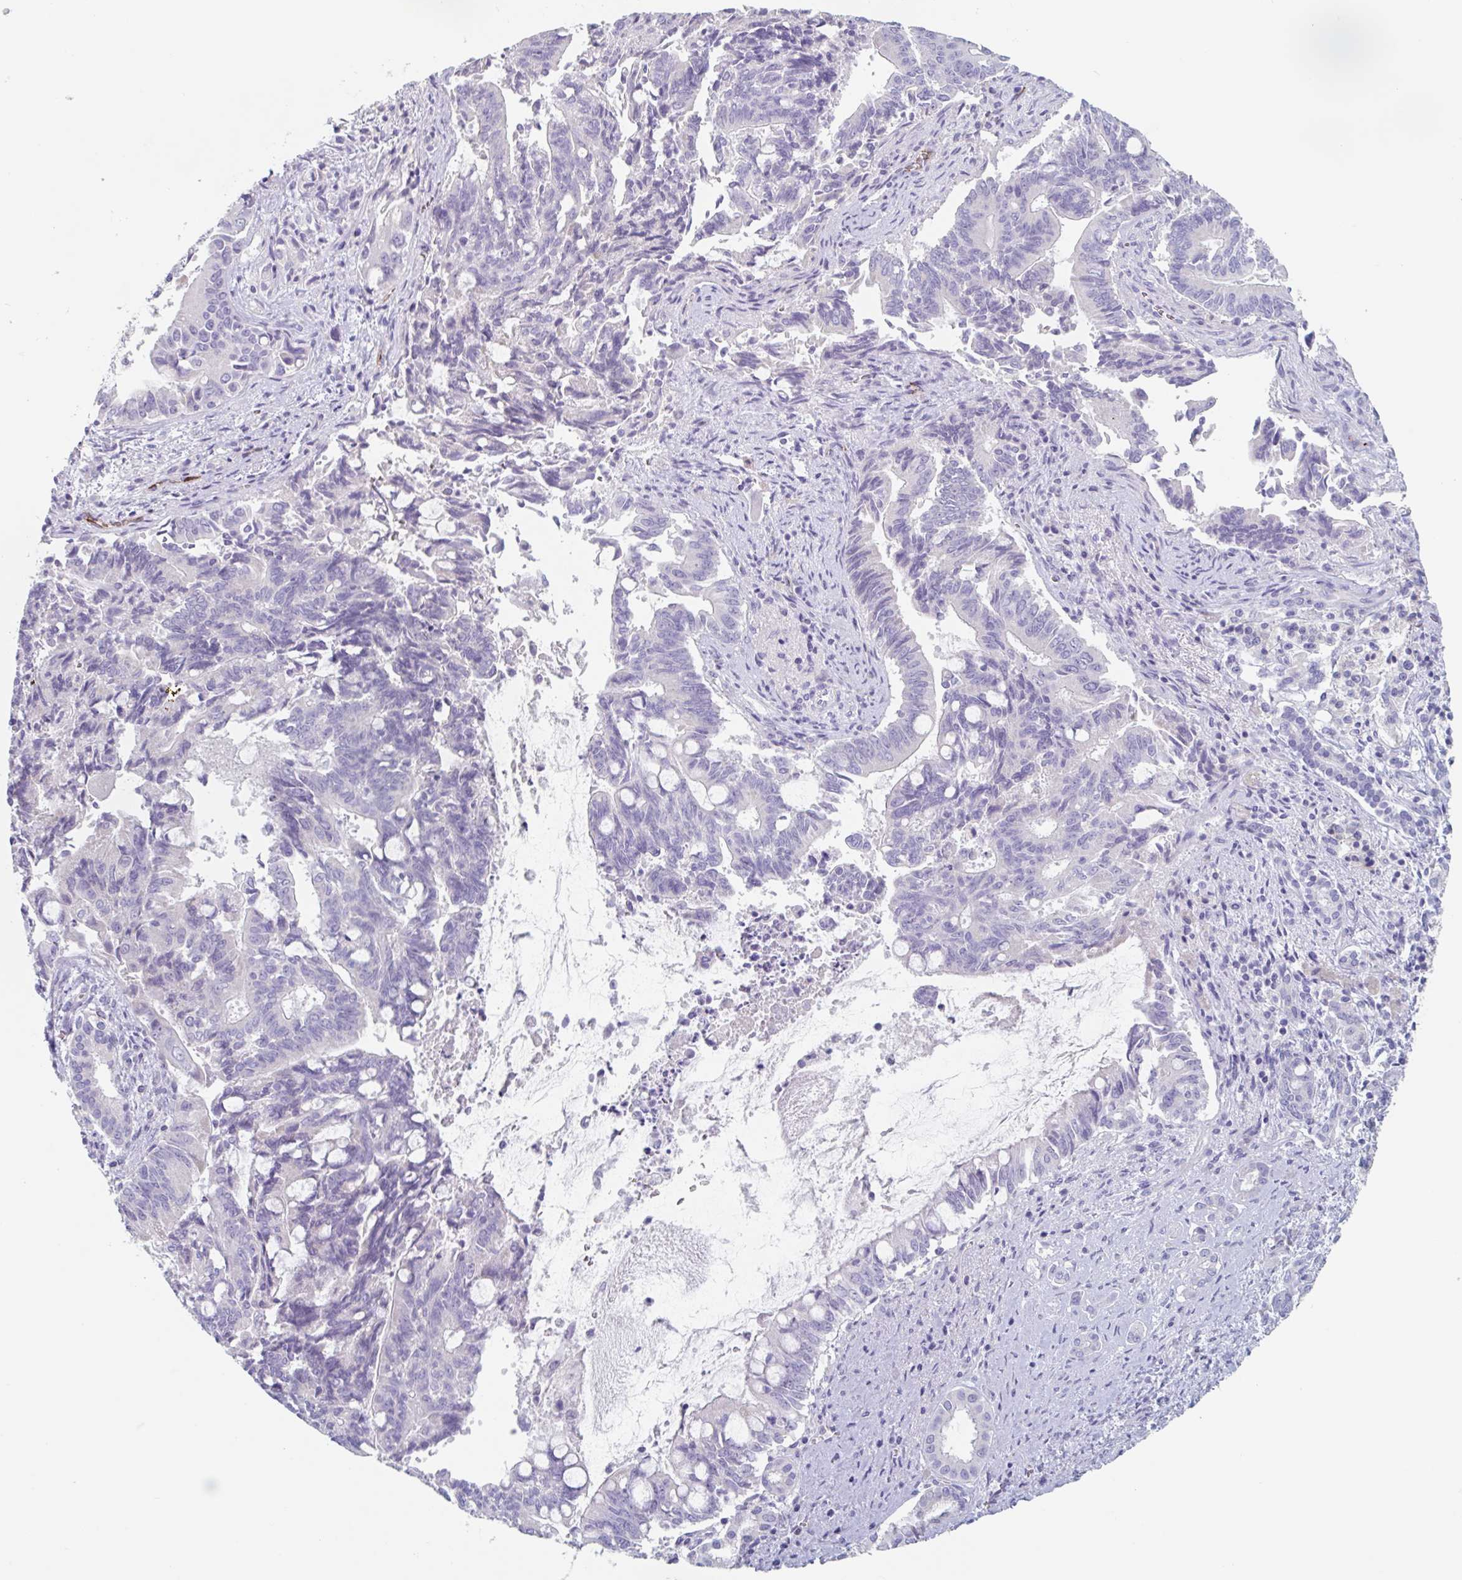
{"staining": {"intensity": "negative", "quantity": "none", "location": "none"}, "tissue": "pancreatic cancer", "cell_type": "Tumor cells", "image_type": "cancer", "snomed": [{"axis": "morphology", "description": "Adenocarcinoma, NOS"}, {"axis": "topography", "description": "Pancreas"}], "caption": "Pancreatic cancer (adenocarcinoma) was stained to show a protein in brown. There is no significant staining in tumor cells.", "gene": "ABHD16A", "patient": {"sex": "male", "age": 68}}